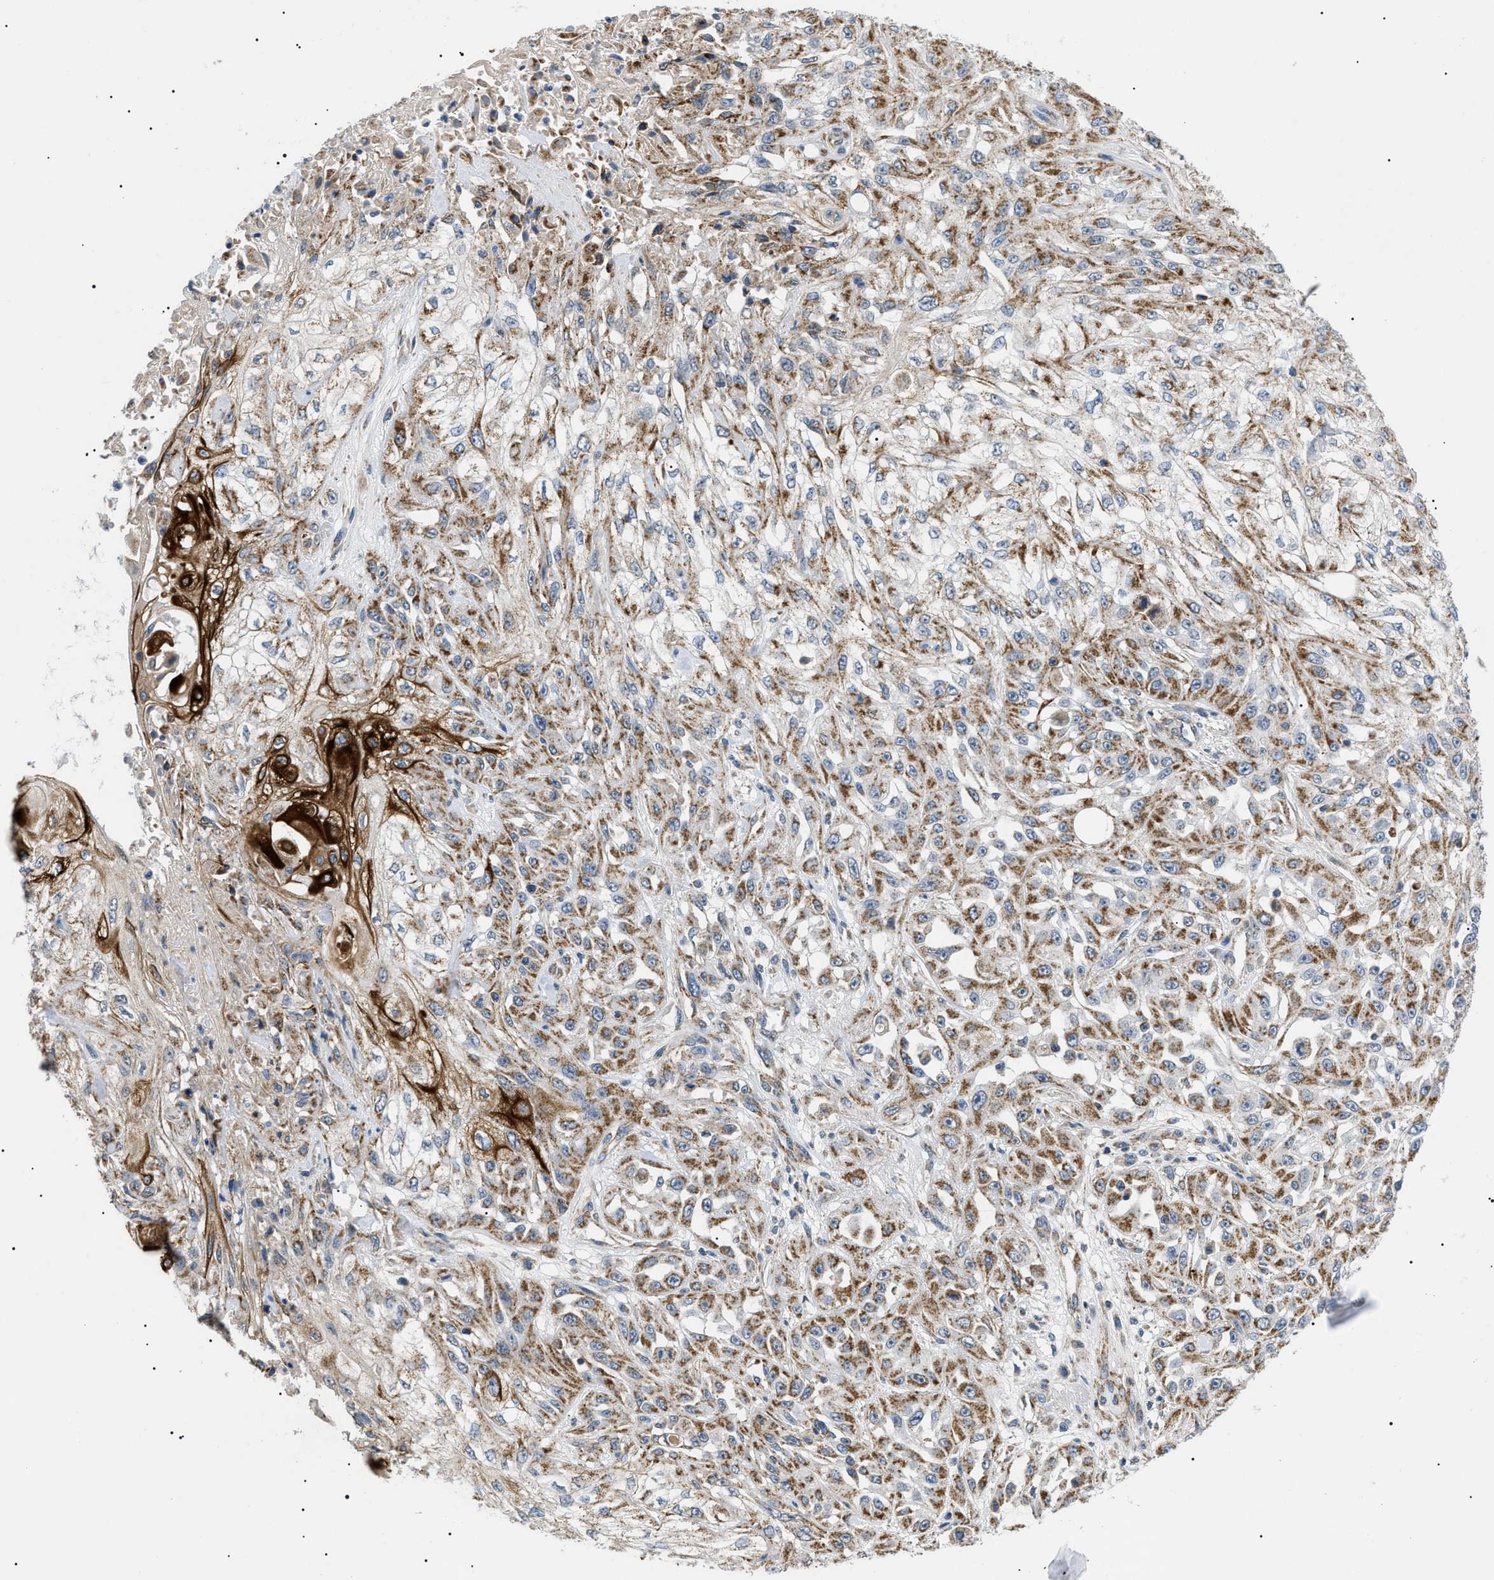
{"staining": {"intensity": "moderate", "quantity": ">75%", "location": "cytoplasmic/membranous"}, "tissue": "skin cancer", "cell_type": "Tumor cells", "image_type": "cancer", "snomed": [{"axis": "morphology", "description": "Squamous cell carcinoma, NOS"}, {"axis": "morphology", "description": "Squamous cell carcinoma, metastatic, NOS"}, {"axis": "topography", "description": "Skin"}, {"axis": "topography", "description": "Lymph node"}], "caption": "Protein analysis of squamous cell carcinoma (skin) tissue displays moderate cytoplasmic/membranous expression in approximately >75% of tumor cells.", "gene": "TOMM6", "patient": {"sex": "male", "age": 75}}